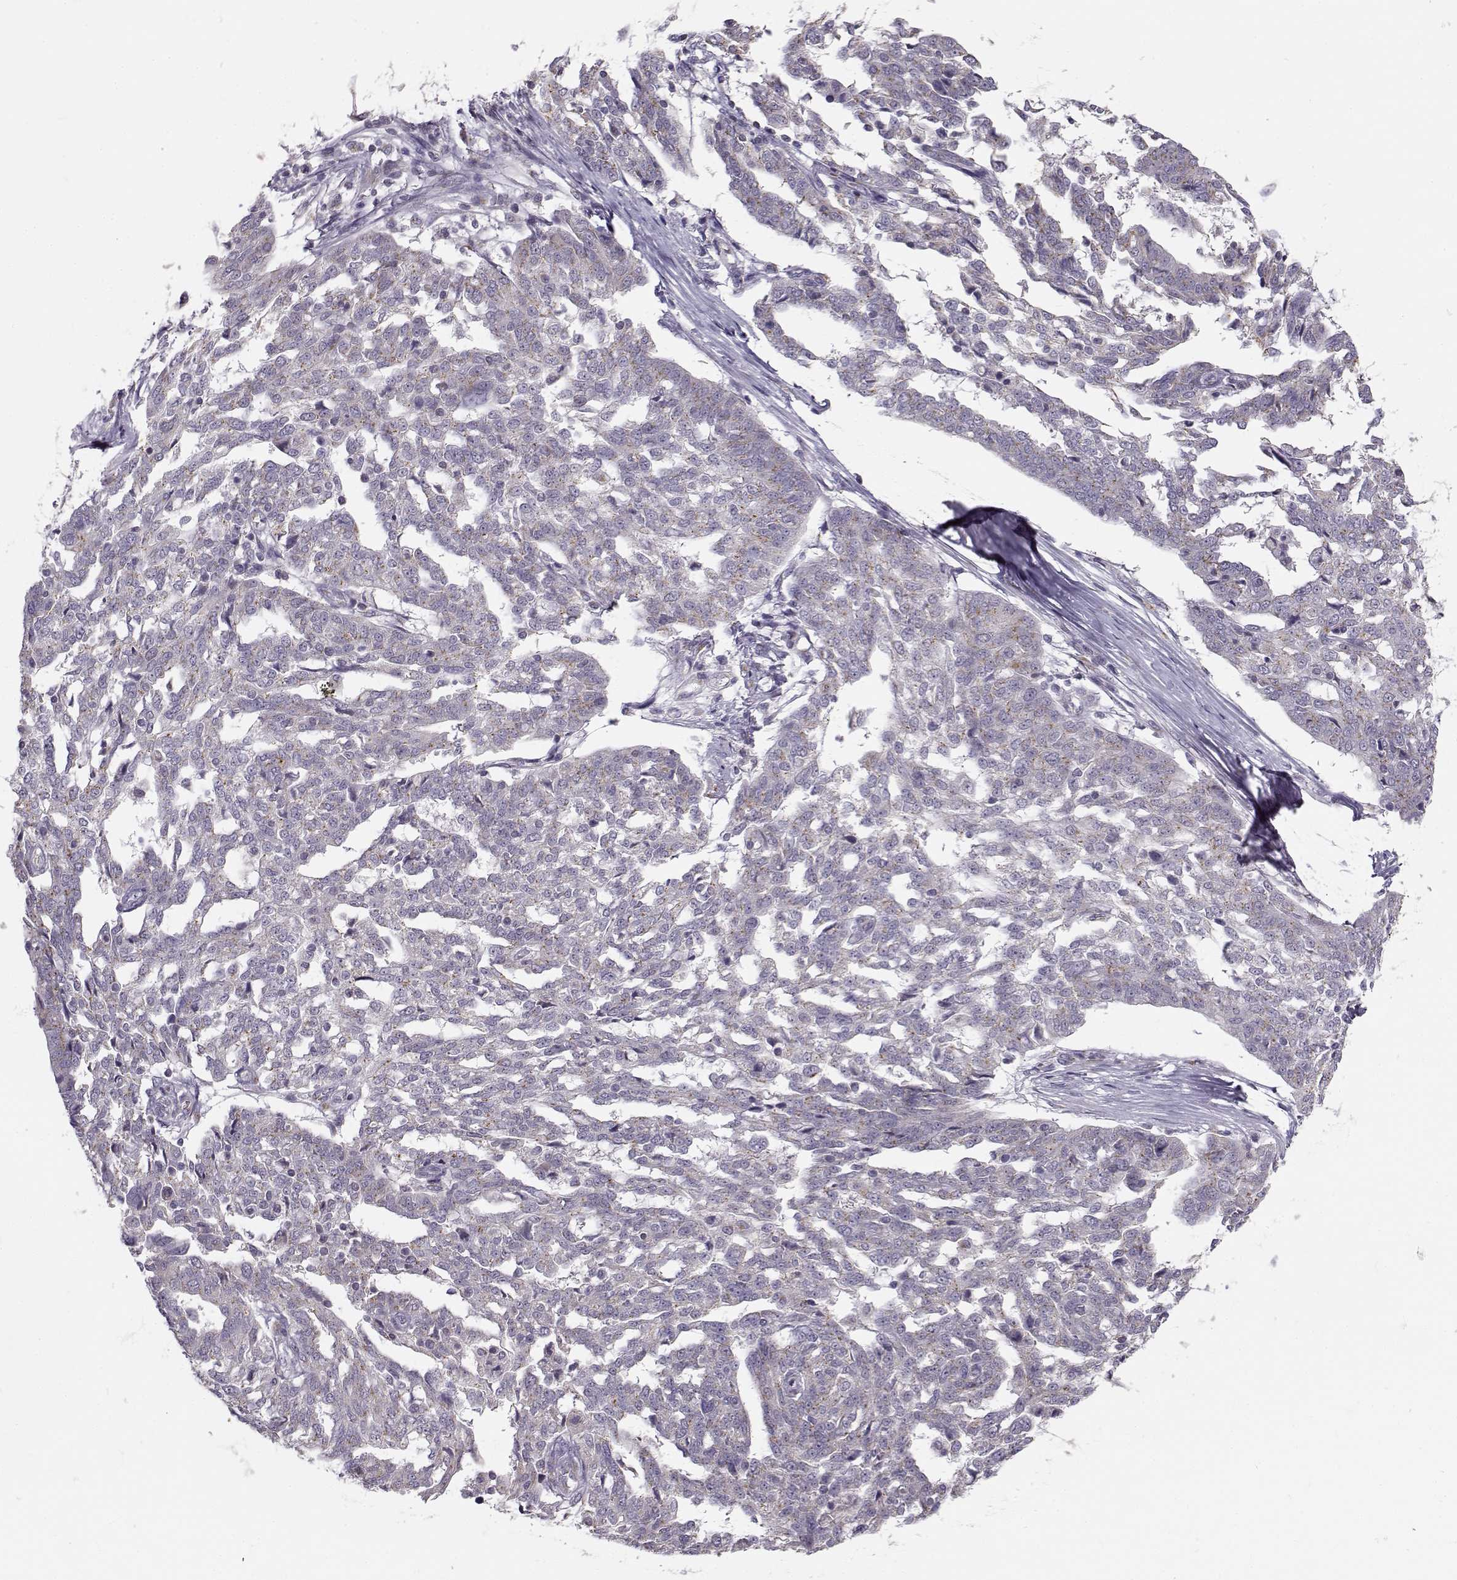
{"staining": {"intensity": "weak", "quantity": ">75%", "location": "cytoplasmic/membranous"}, "tissue": "ovarian cancer", "cell_type": "Tumor cells", "image_type": "cancer", "snomed": [{"axis": "morphology", "description": "Cystadenocarcinoma, serous, NOS"}, {"axis": "topography", "description": "Ovary"}], "caption": "This micrograph shows serous cystadenocarcinoma (ovarian) stained with immunohistochemistry (IHC) to label a protein in brown. The cytoplasmic/membranous of tumor cells show weak positivity for the protein. Nuclei are counter-stained blue.", "gene": "SLC4A5", "patient": {"sex": "female", "age": 67}}